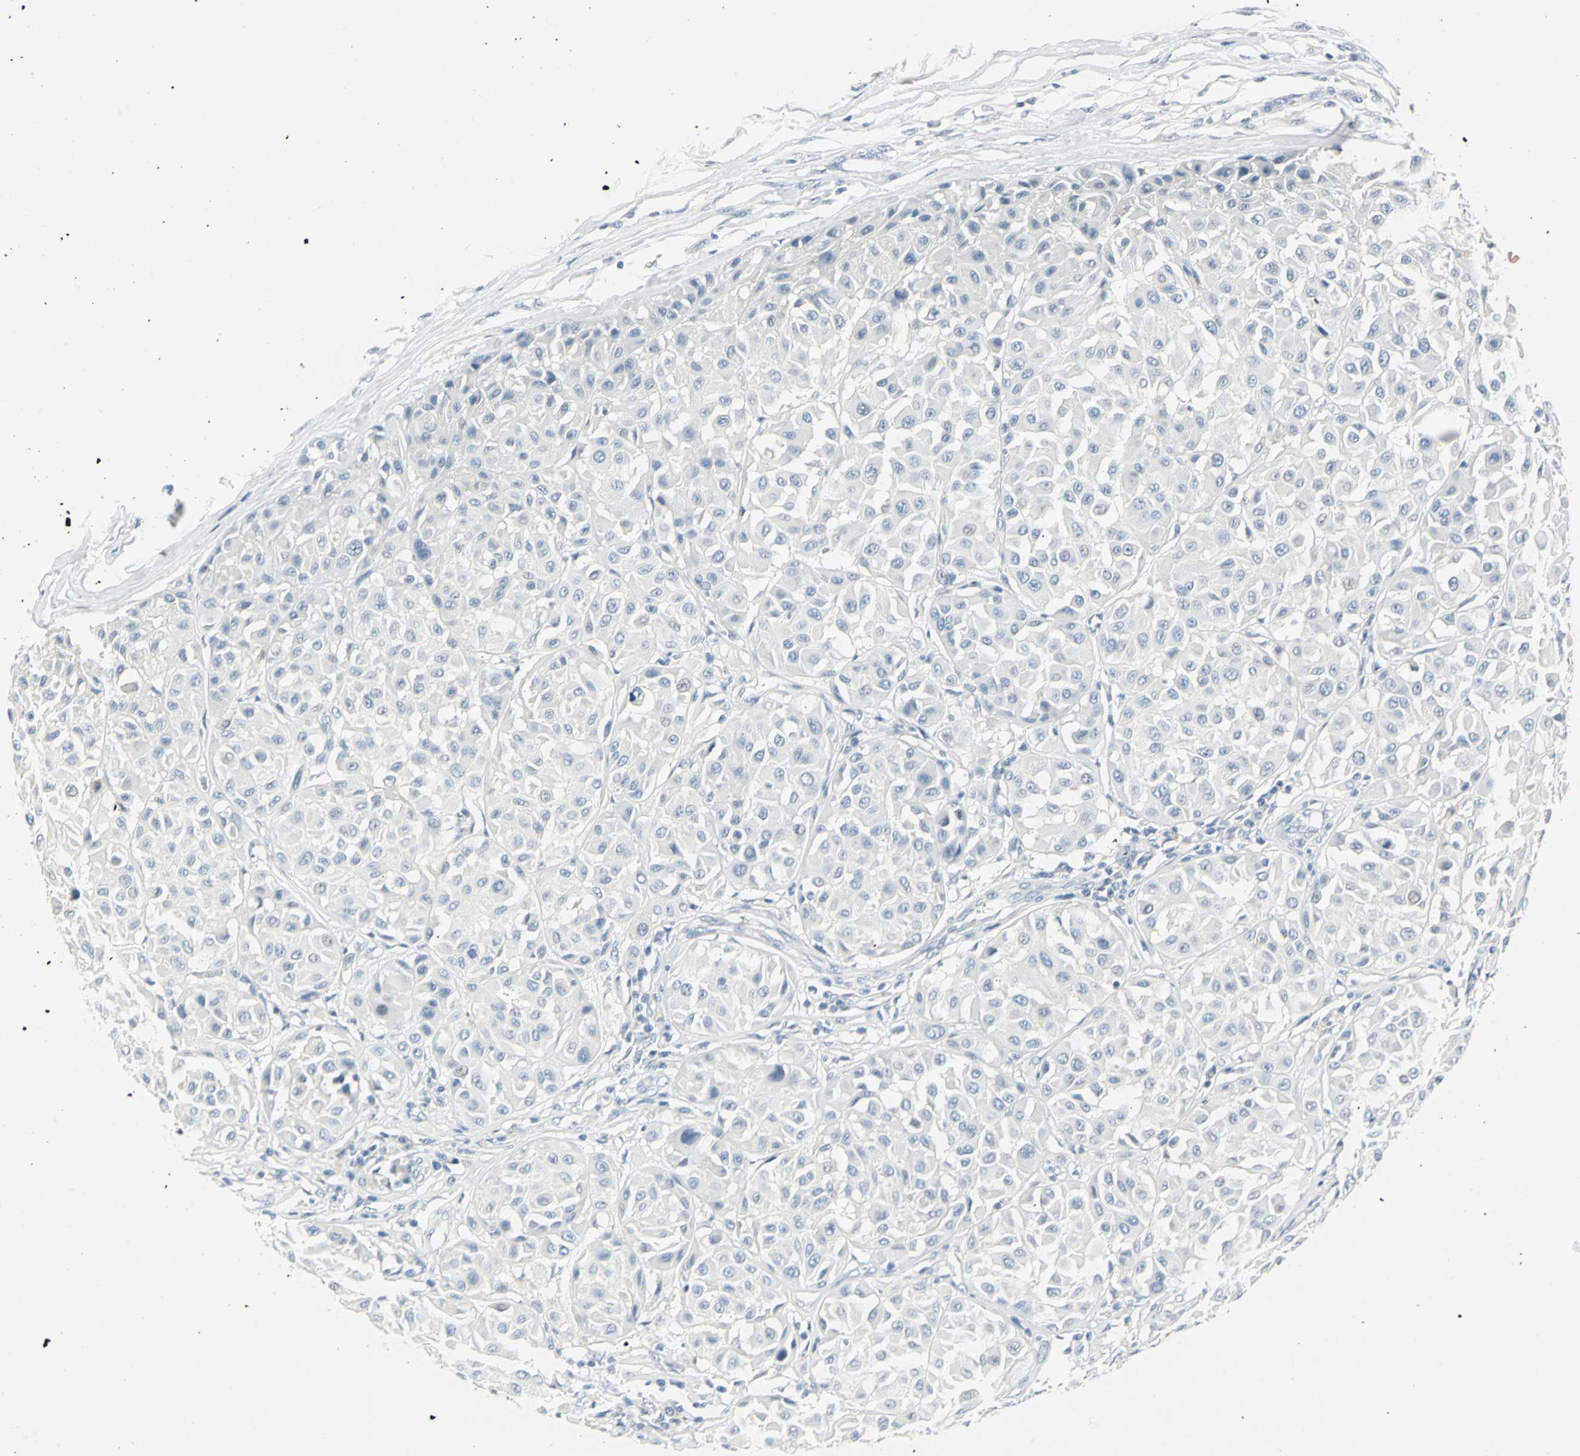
{"staining": {"intensity": "negative", "quantity": "none", "location": "none"}, "tissue": "melanoma", "cell_type": "Tumor cells", "image_type": "cancer", "snomed": [{"axis": "morphology", "description": "Malignant melanoma, Metastatic site"}, {"axis": "topography", "description": "Soft tissue"}], "caption": "This is an immunohistochemistry (IHC) image of human malignant melanoma (metastatic site). There is no expression in tumor cells.", "gene": "UCHL1", "patient": {"sex": "male", "age": 41}}